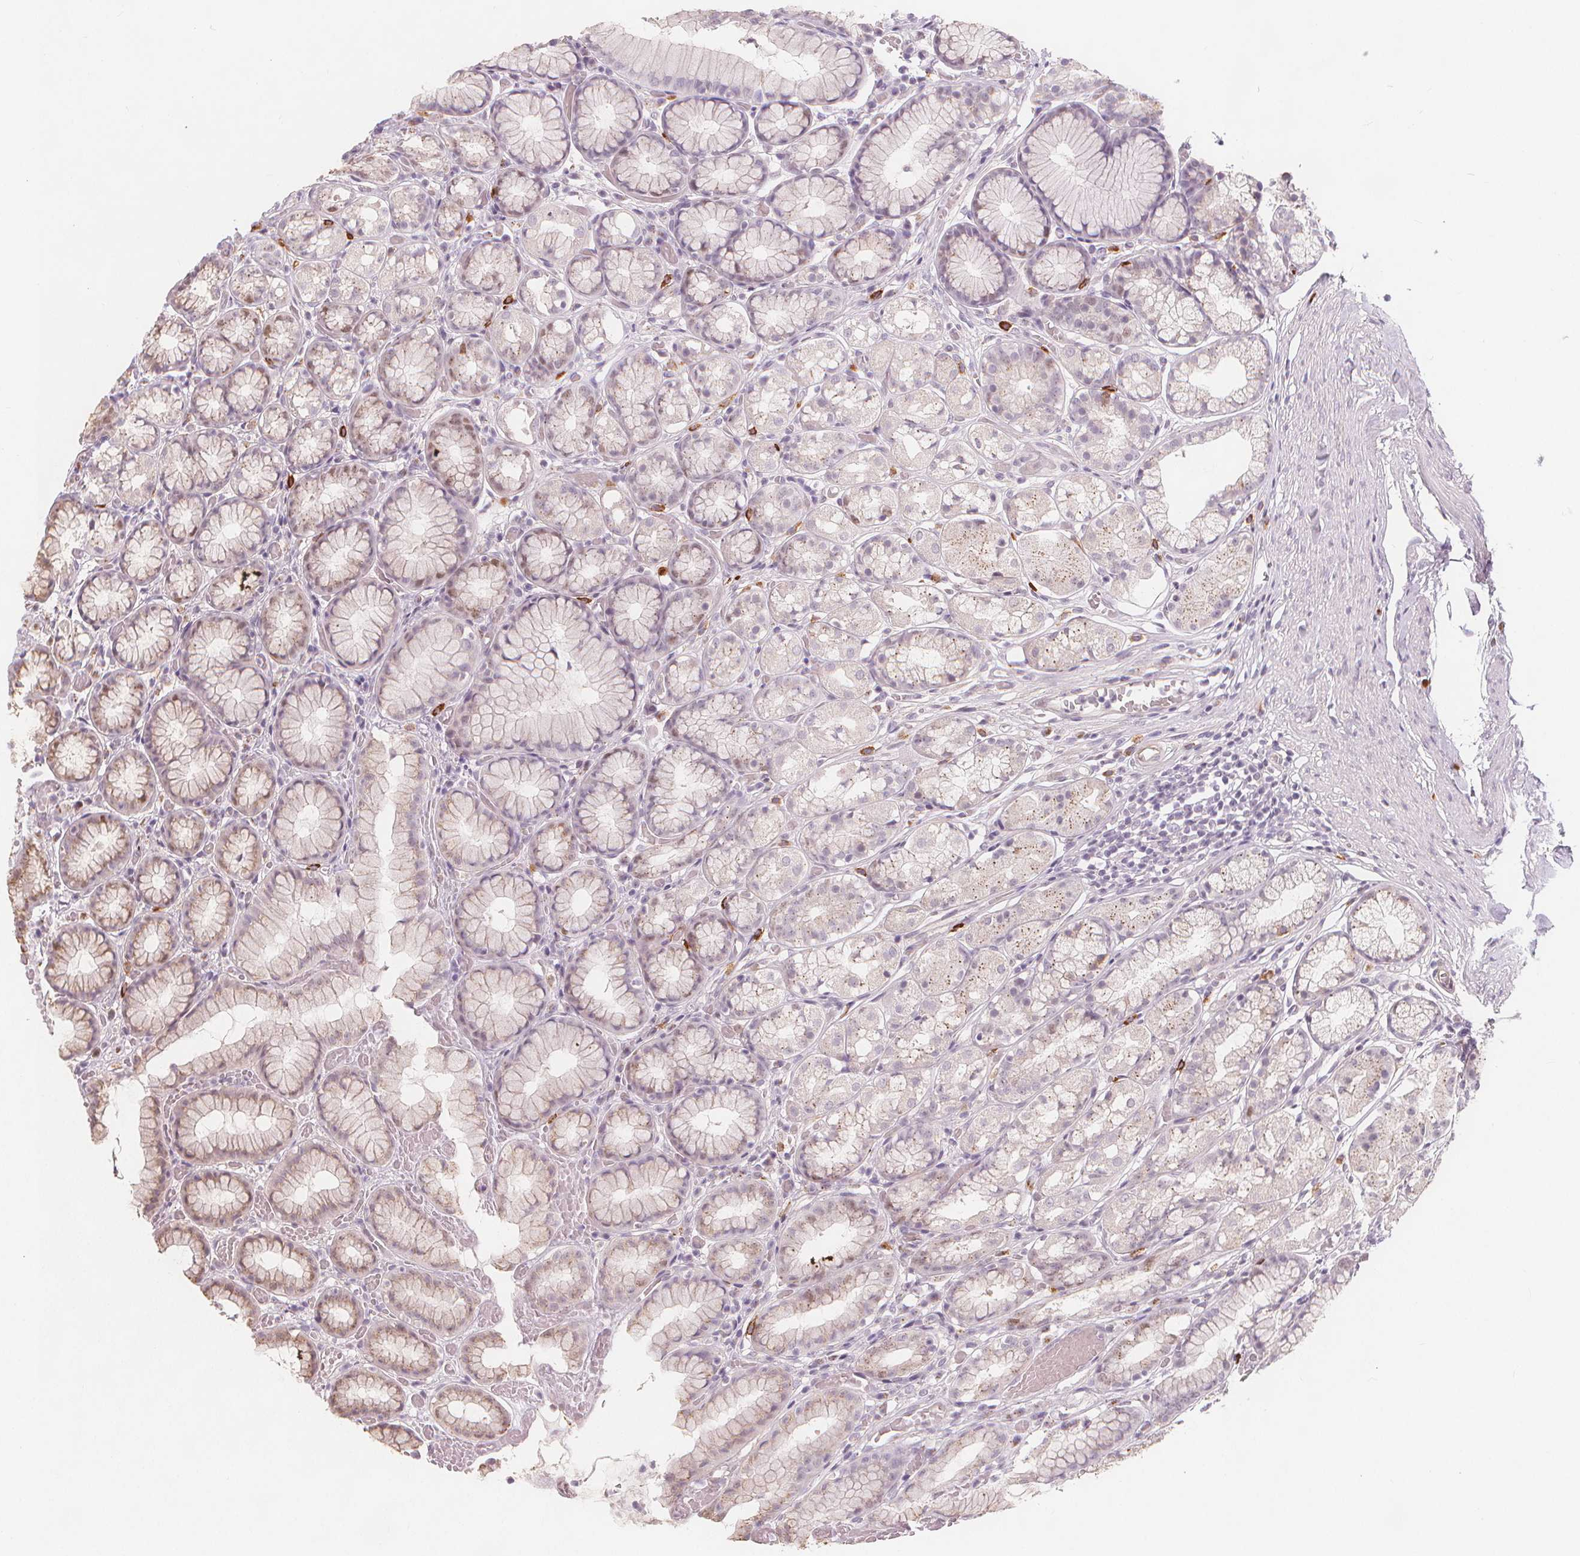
{"staining": {"intensity": "weak", "quantity": "<25%", "location": "cytoplasmic/membranous"}, "tissue": "stomach", "cell_type": "Glandular cells", "image_type": "normal", "snomed": [{"axis": "morphology", "description": "Normal tissue, NOS"}, {"axis": "topography", "description": "Smooth muscle"}, {"axis": "topography", "description": "Stomach"}], "caption": "Glandular cells are negative for protein expression in benign human stomach. (IHC, brightfield microscopy, high magnification).", "gene": "TIPIN", "patient": {"sex": "male", "age": 70}}